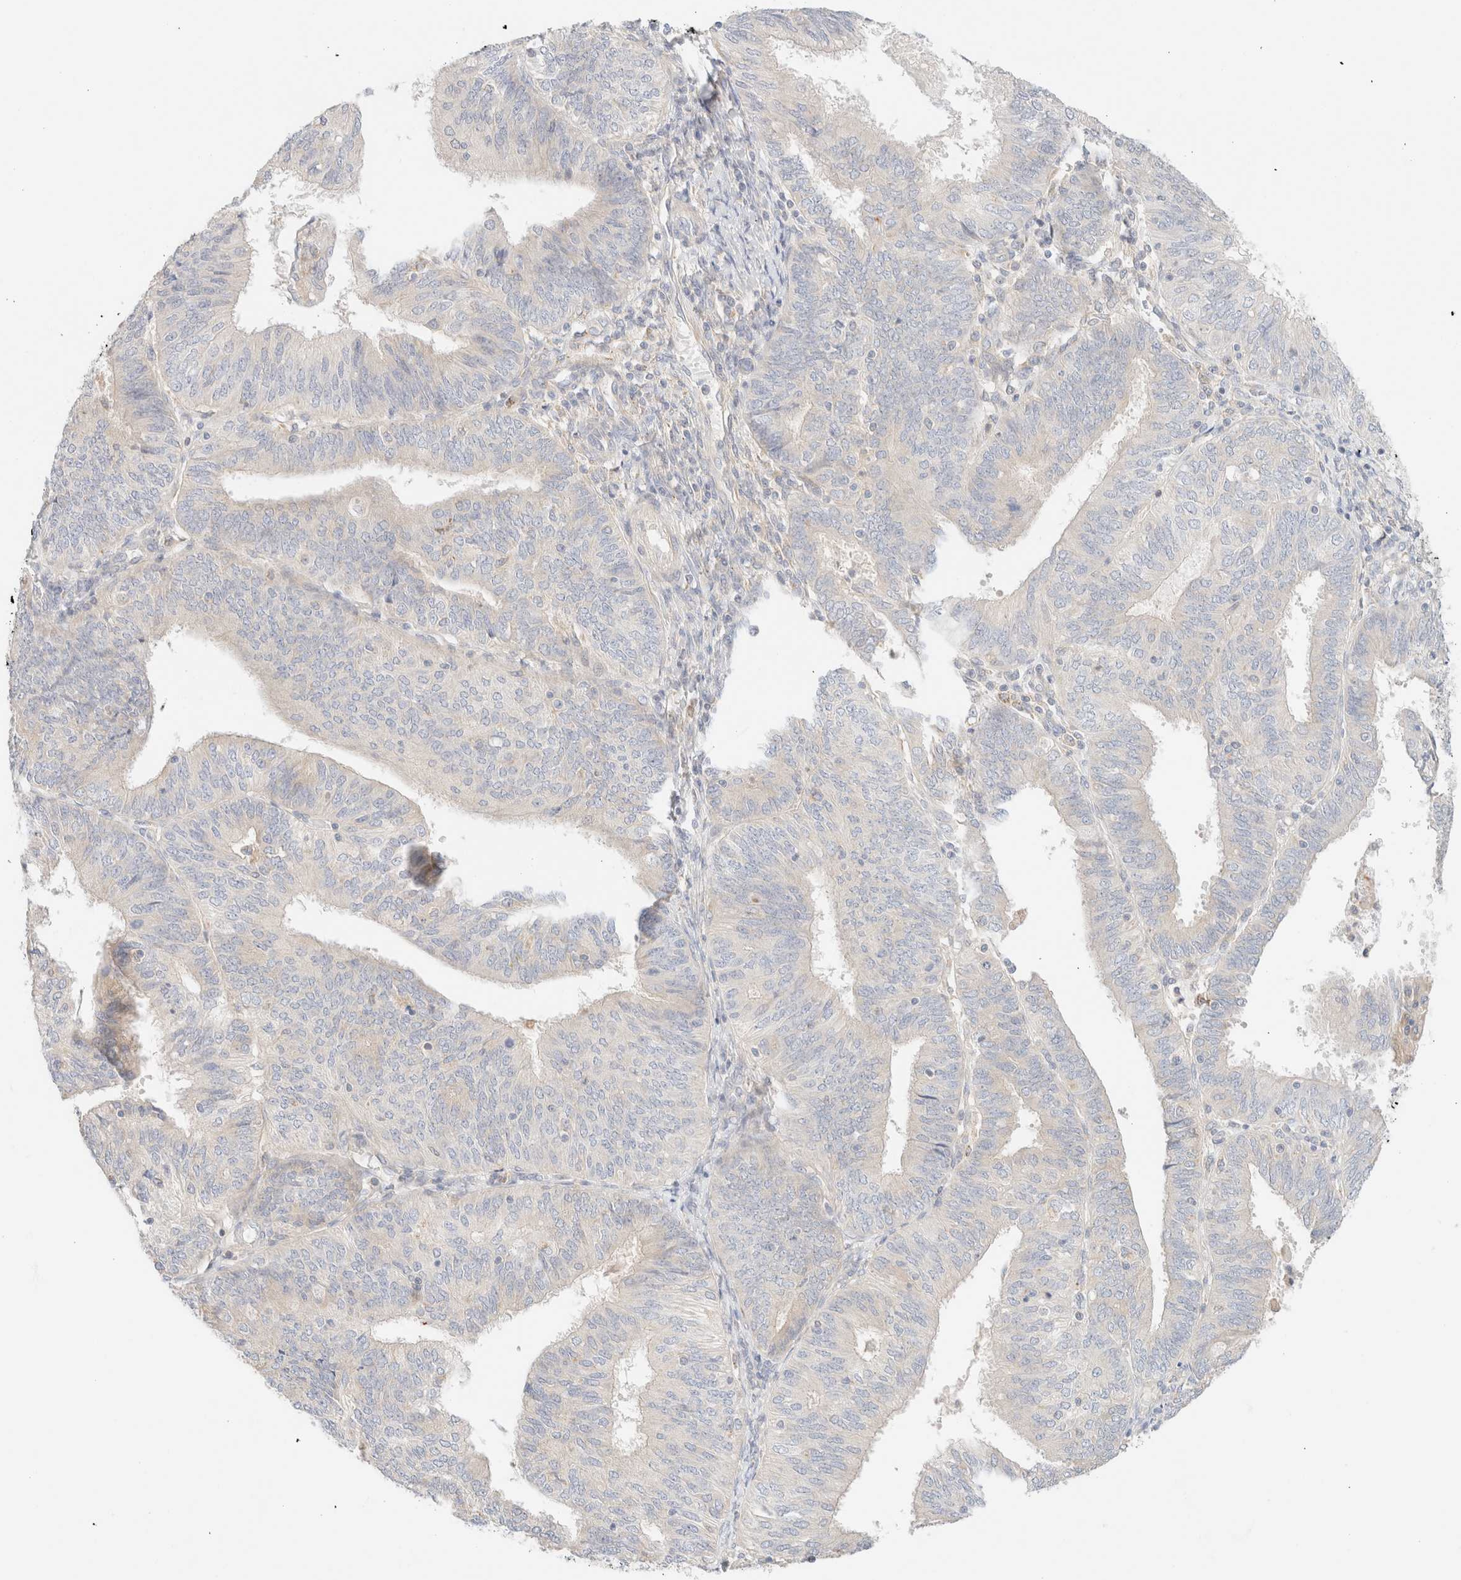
{"staining": {"intensity": "negative", "quantity": "none", "location": "none"}, "tissue": "endometrial cancer", "cell_type": "Tumor cells", "image_type": "cancer", "snomed": [{"axis": "morphology", "description": "Adenocarcinoma, NOS"}, {"axis": "topography", "description": "Endometrium"}], "caption": "There is no significant staining in tumor cells of adenocarcinoma (endometrial). The staining is performed using DAB brown chromogen with nuclei counter-stained in using hematoxylin.", "gene": "SARM1", "patient": {"sex": "female", "age": 58}}